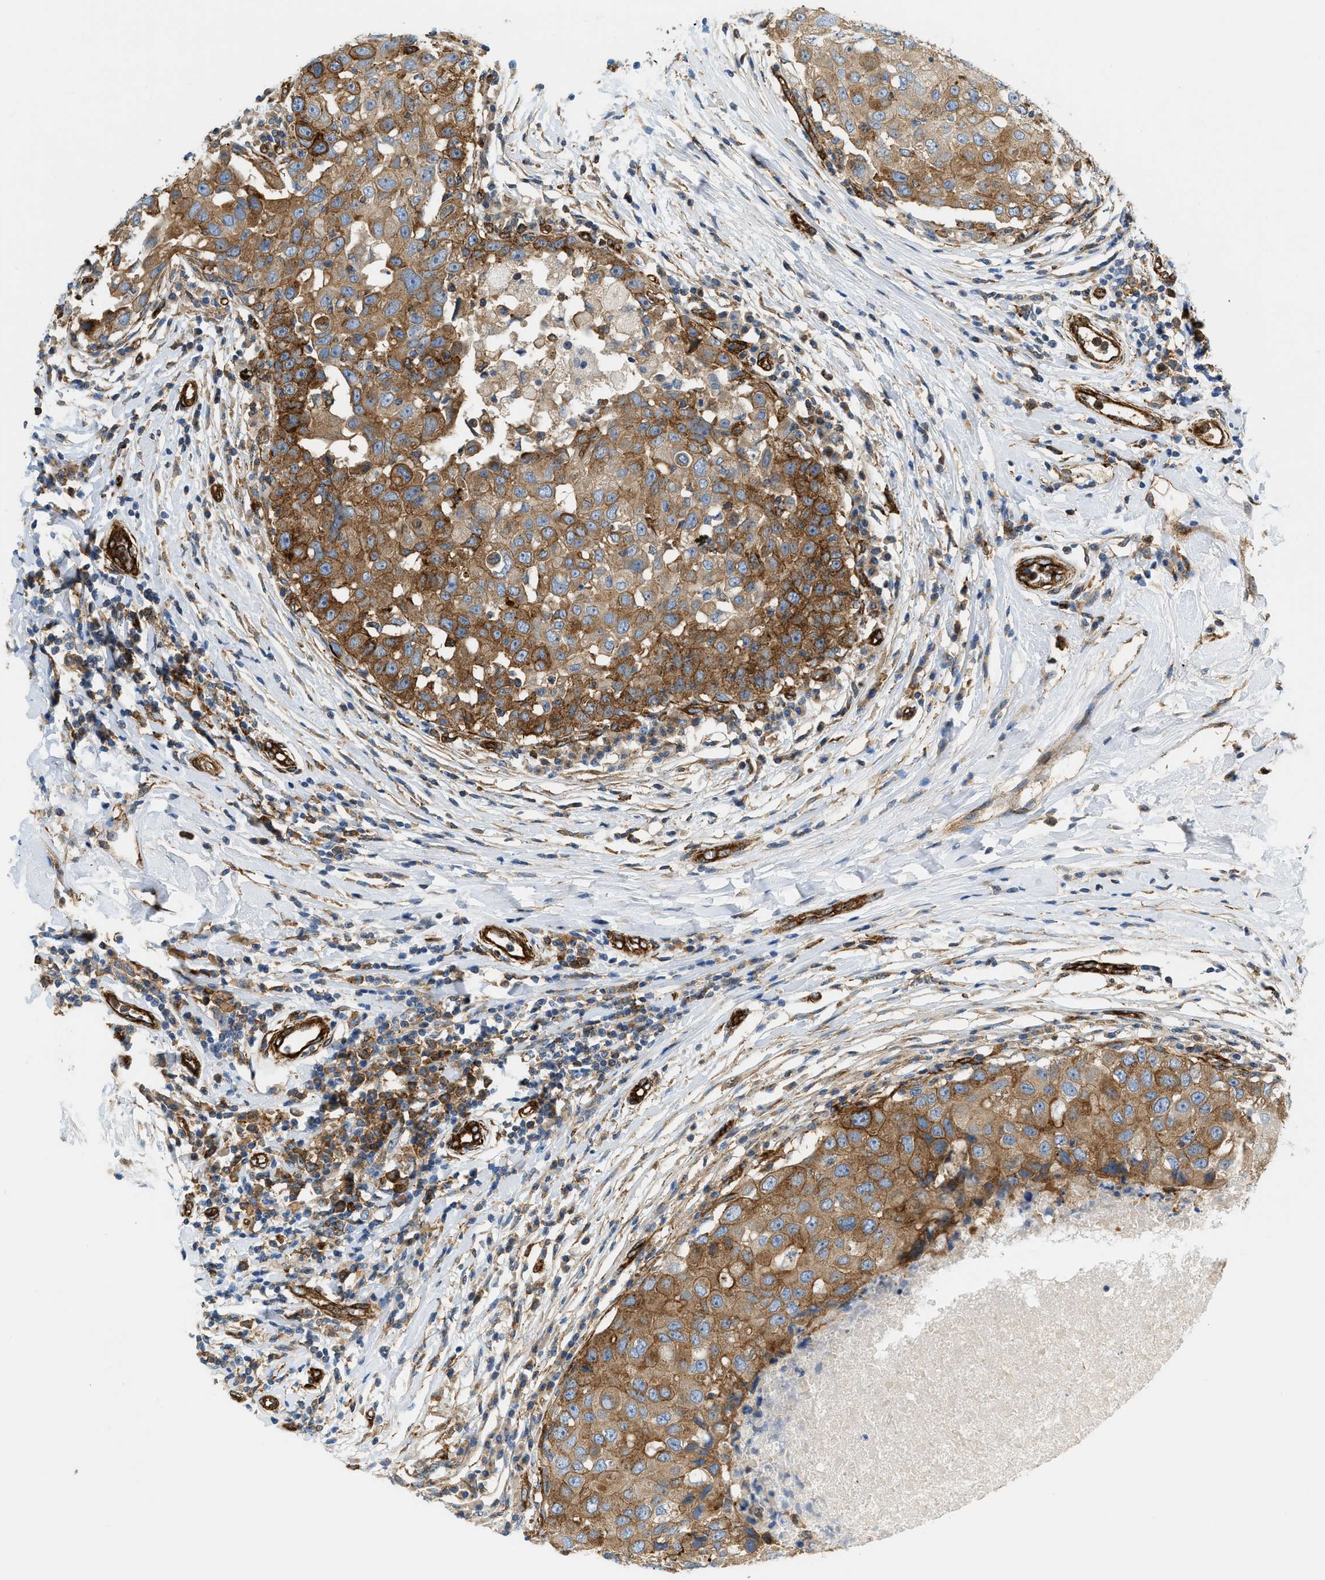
{"staining": {"intensity": "moderate", "quantity": ">75%", "location": "cytoplasmic/membranous"}, "tissue": "breast cancer", "cell_type": "Tumor cells", "image_type": "cancer", "snomed": [{"axis": "morphology", "description": "Duct carcinoma"}, {"axis": "topography", "description": "Breast"}], "caption": "IHC photomicrograph of human breast cancer (infiltrating ductal carcinoma) stained for a protein (brown), which exhibits medium levels of moderate cytoplasmic/membranous expression in approximately >75% of tumor cells.", "gene": "HIP1", "patient": {"sex": "female", "age": 27}}